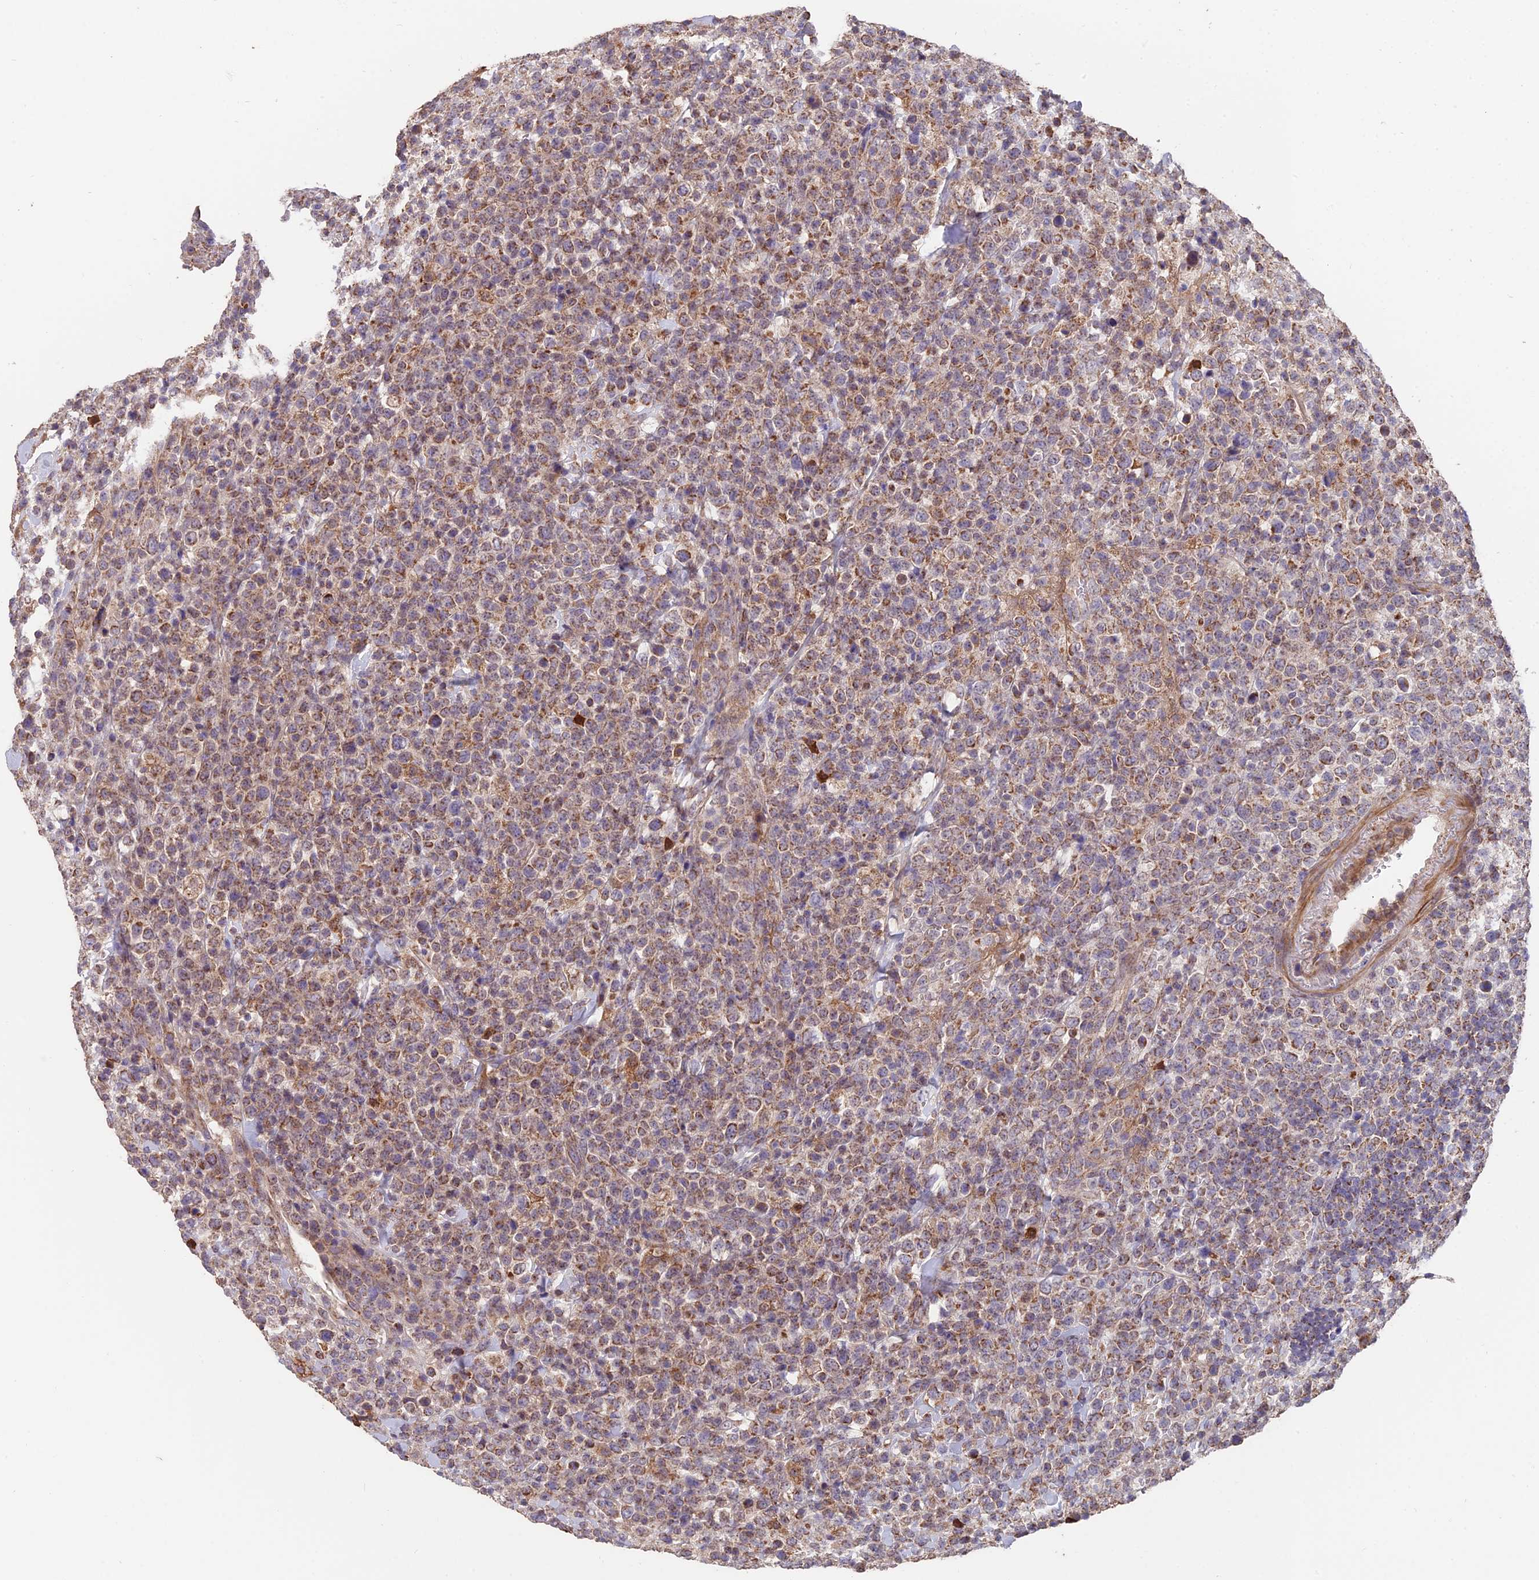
{"staining": {"intensity": "moderate", "quantity": ">75%", "location": "cytoplasmic/membranous"}, "tissue": "lymphoma", "cell_type": "Tumor cells", "image_type": "cancer", "snomed": [{"axis": "morphology", "description": "Malignant lymphoma, non-Hodgkin's type, High grade"}, {"axis": "topography", "description": "Colon"}], "caption": "Lymphoma stained with a brown dye shows moderate cytoplasmic/membranous positive staining in about >75% of tumor cells.", "gene": "IFT22", "patient": {"sex": "female", "age": 53}}